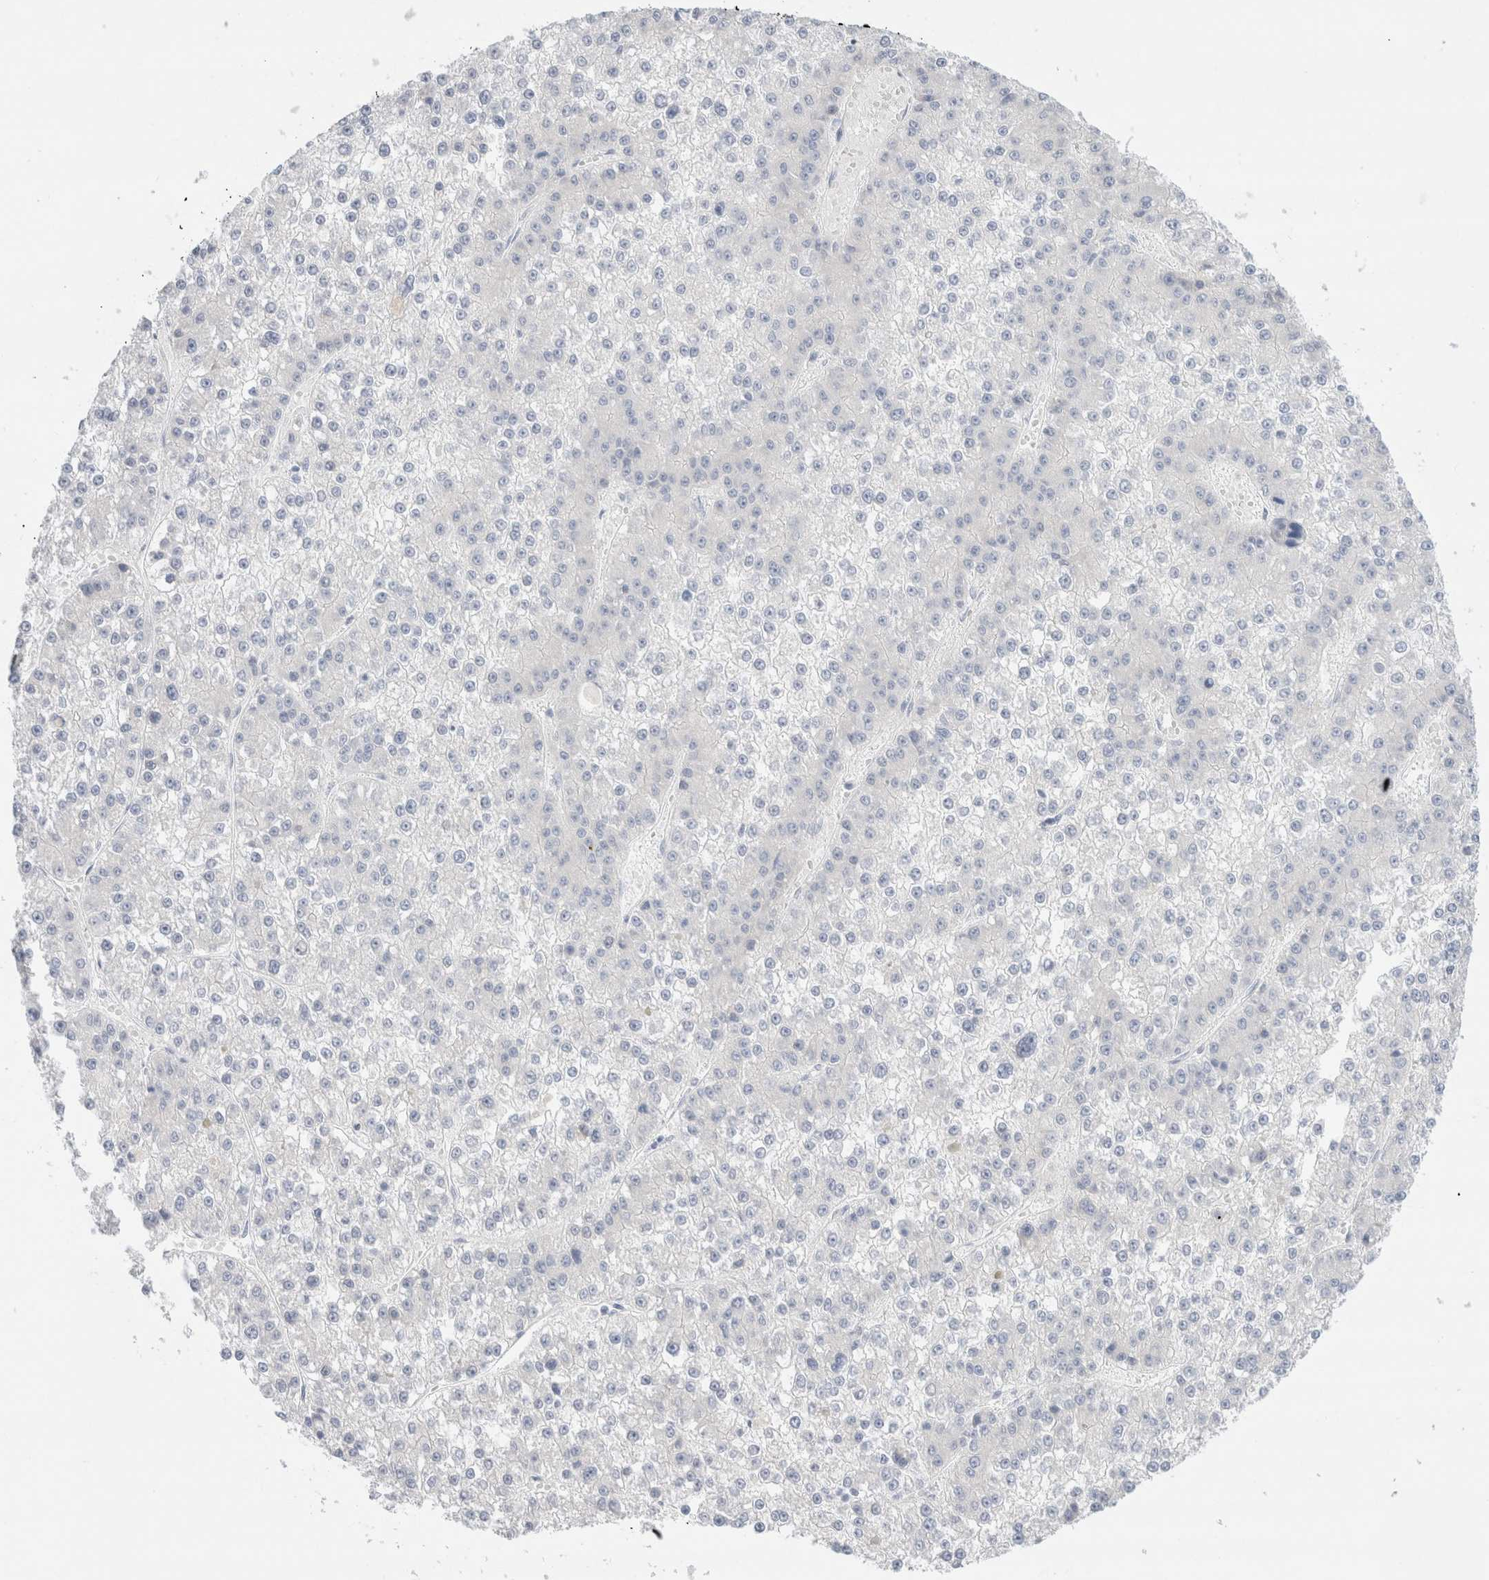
{"staining": {"intensity": "negative", "quantity": "none", "location": "none"}, "tissue": "liver cancer", "cell_type": "Tumor cells", "image_type": "cancer", "snomed": [{"axis": "morphology", "description": "Carcinoma, Hepatocellular, NOS"}, {"axis": "topography", "description": "Liver"}], "caption": "IHC photomicrograph of neoplastic tissue: human liver hepatocellular carcinoma stained with DAB reveals no significant protein staining in tumor cells.", "gene": "GADD45G", "patient": {"sex": "female", "age": 73}}